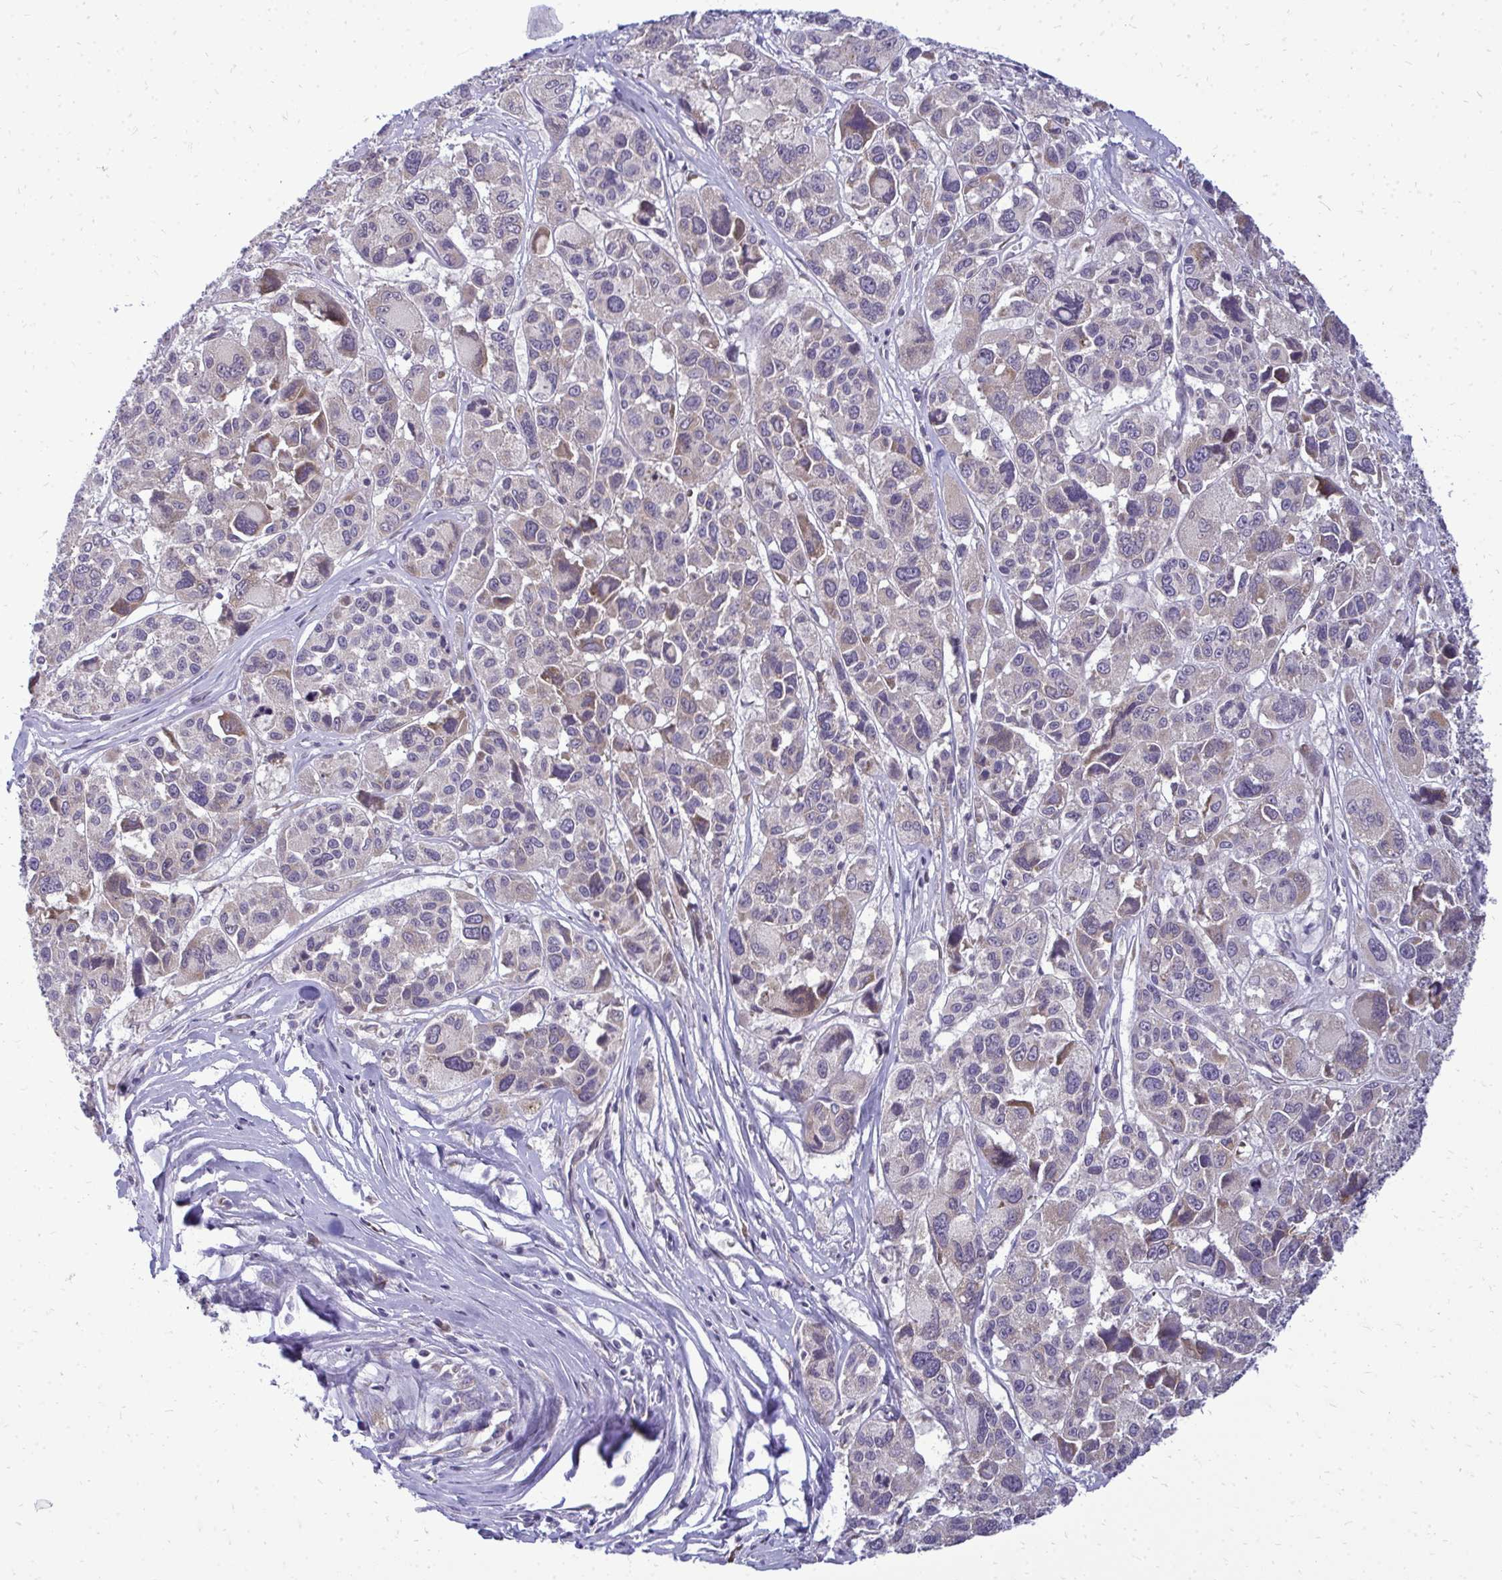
{"staining": {"intensity": "moderate", "quantity": "25%-75%", "location": "cytoplasmic/membranous"}, "tissue": "melanoma", "cell_type": "Tumor cells", "image_type": "cancer", "snomed": [{"axis": "morphology", "description": "Malignant melanoma, NOS"}, {"axis": "topography", "description": "Skin"}], "caption": "A brown stain labels moderate cytoplasmic/membranous staining of a protein in malignant melanoma tumor cells. (Brightfield microscopy of DAB IHC at high magnification).", "gene": "RPLP2", "patient": {"sex": "female", "age": 66}}